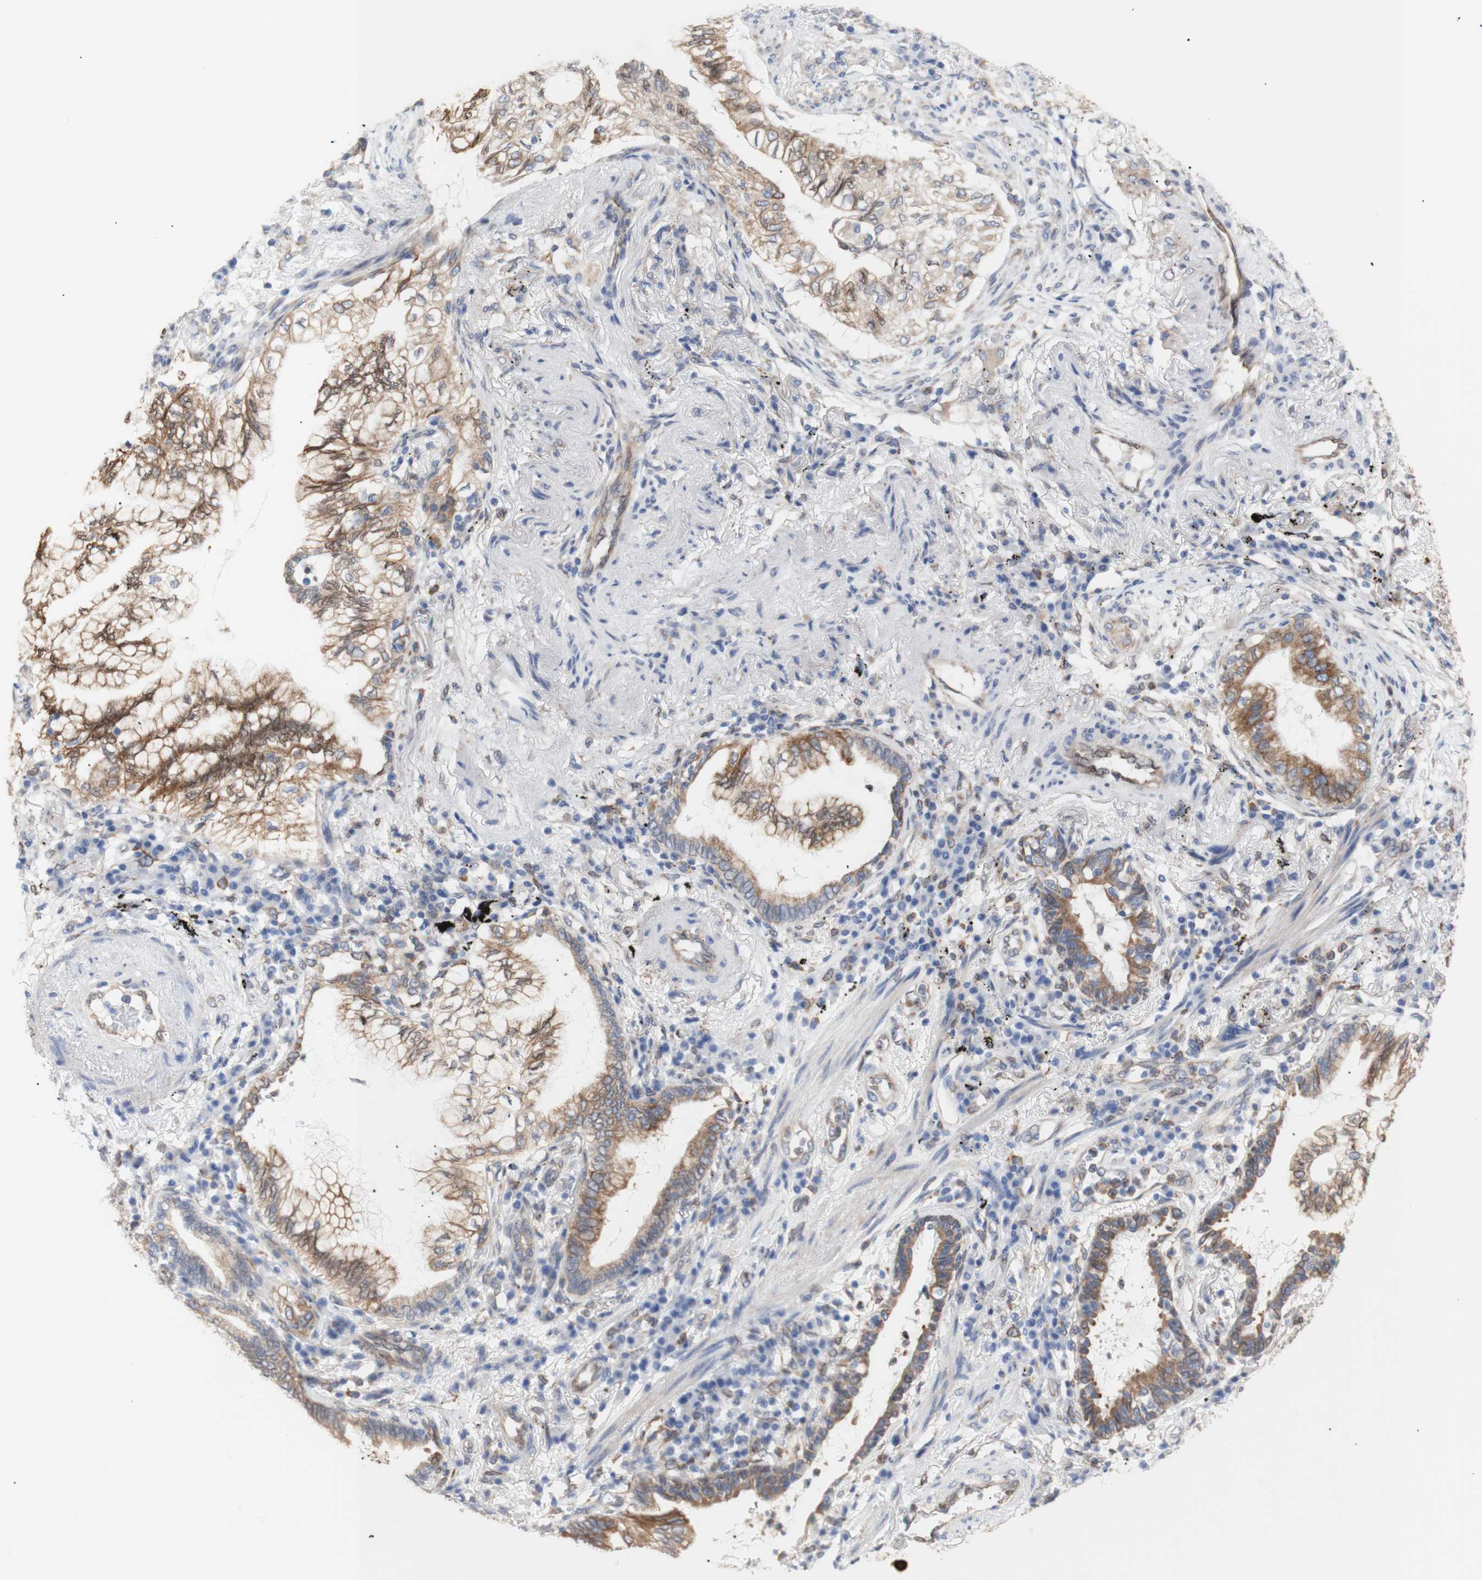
{"staining": {"intensity": "moderate", "quantity": ">75%", "location": "cytoplasmic/membranous"}, "tissue": "lung cancer", "cell_type": "Tumor cells", "image_type": "cancer", "snomed": [{"axis": "morphology", "description": "Normal tissue, NOS"}, {"axis": "morphology", "description": "Adenocarcinoma, NOS"}, {"axis": "topography", "description": "Bronchus"}, {"axis": "topography", "description": "Lung"}], "caption": "Immunohistochemical staining of lung adenocarcinoma shows medium levels of moderate cytoplasmic/membranous staining in about >75% of tumor cells. The staining was performed using DAB to visualize the protein expression in brown, while the nuclei were stained in blue with hematoxylin (Magnification: 20x).", "gene": "ERLIN1", "patient": {"sex": "female", "age": 70}}